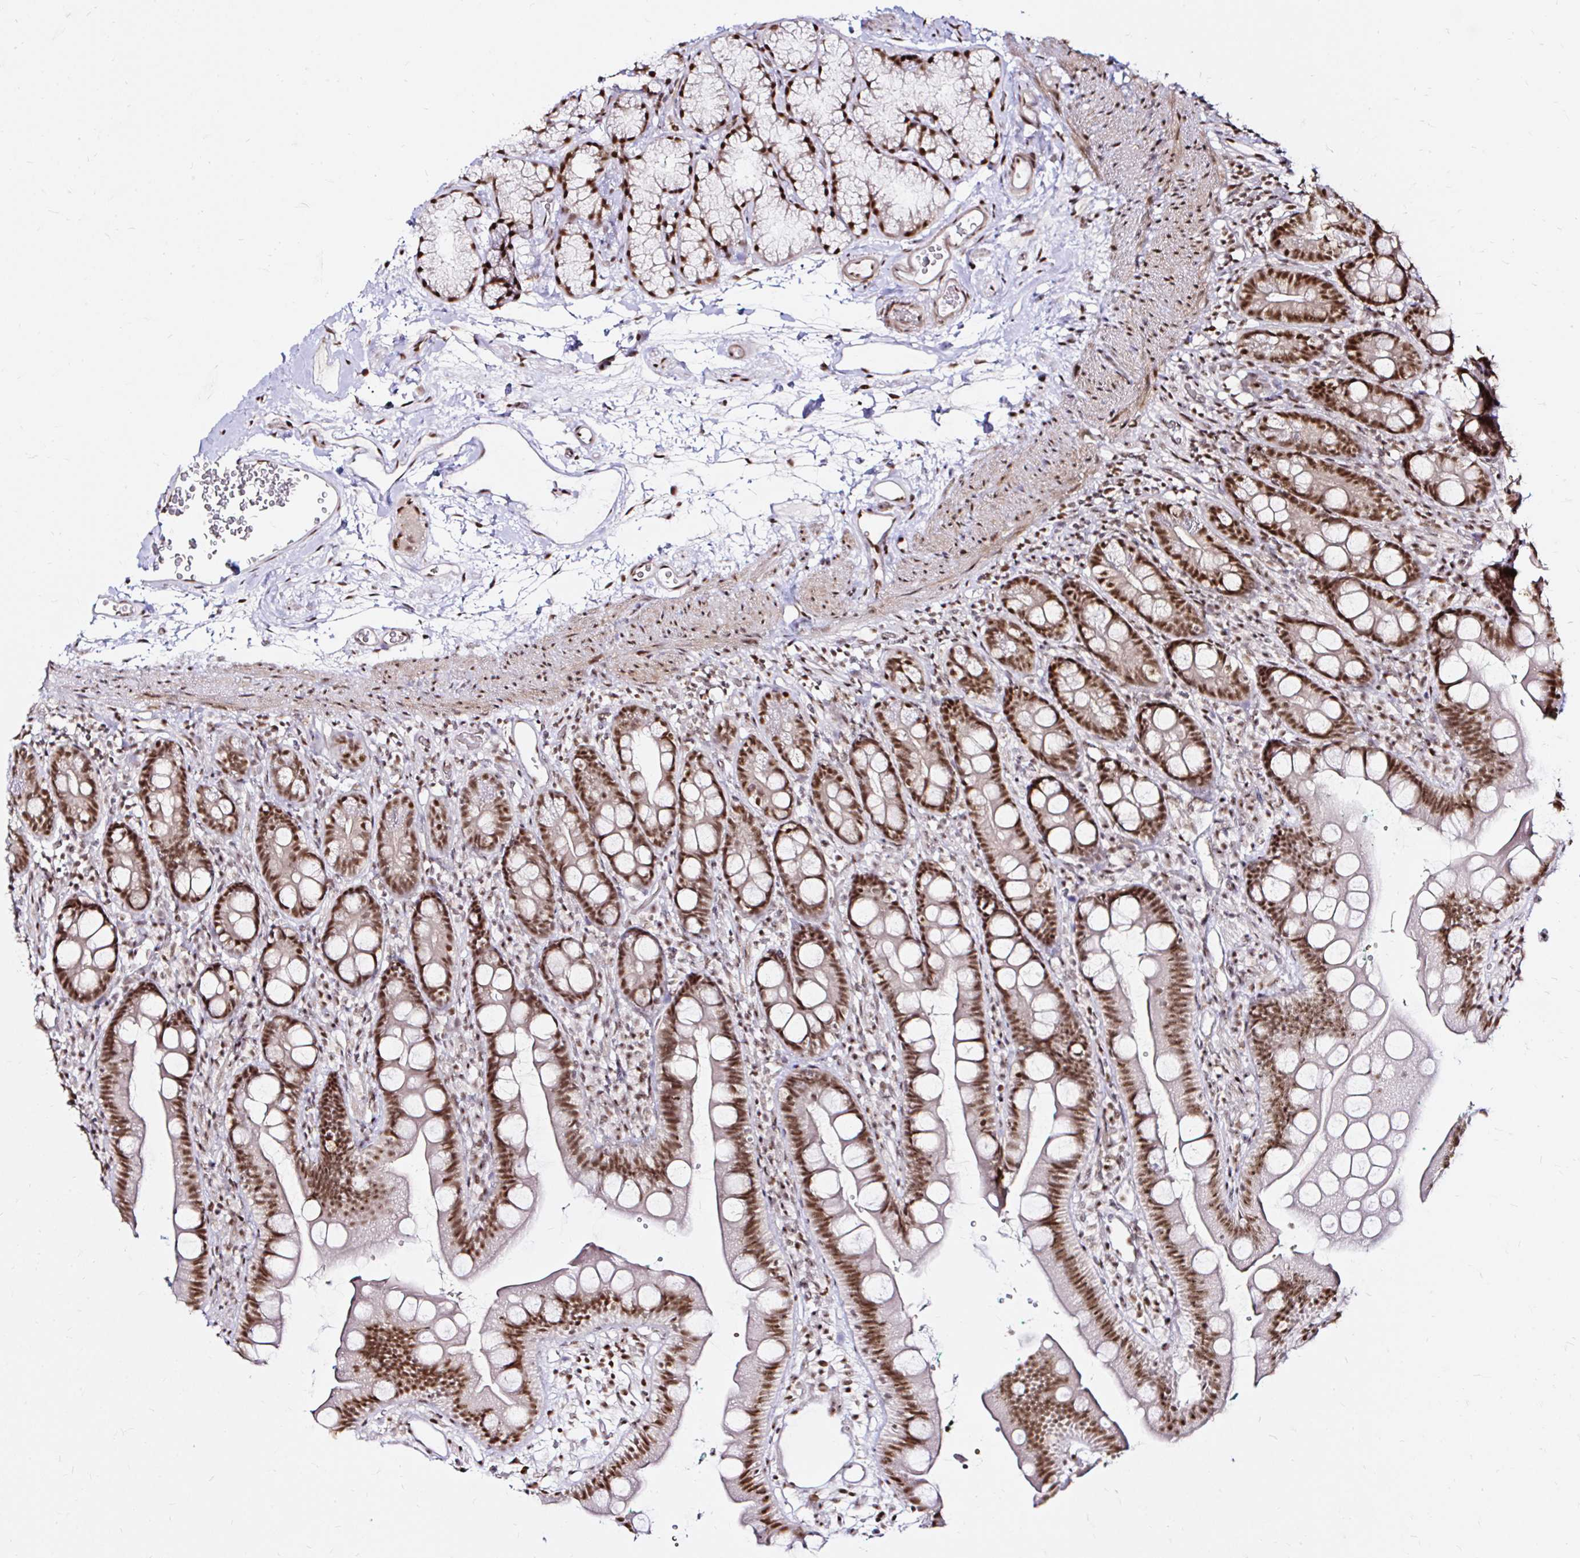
{"staining": {"intensity": "moderate", "quantity": ">75%", "location": "cytoplasmic/membranous,nuclear"}, "tissue": "duodenum", "cell_type": "Glandular cells", "image_type": "normal", "snomed": [{"axis": "morphology", "description": "Normal tissue, NOS"}, {"axis": "topography", "description": "Duodenum"}], "caption": "Duodenum was stained to show a protein in brown. There is medium levels of moderate cytoplasmic/membranous,nuclear staining in approximately >75% of glandular cells. (brown staining indicates protein expression, while blue staining denotes nuclei).", "gene": "SNRPC", "patient": {"sex": "female", "age": 67}}